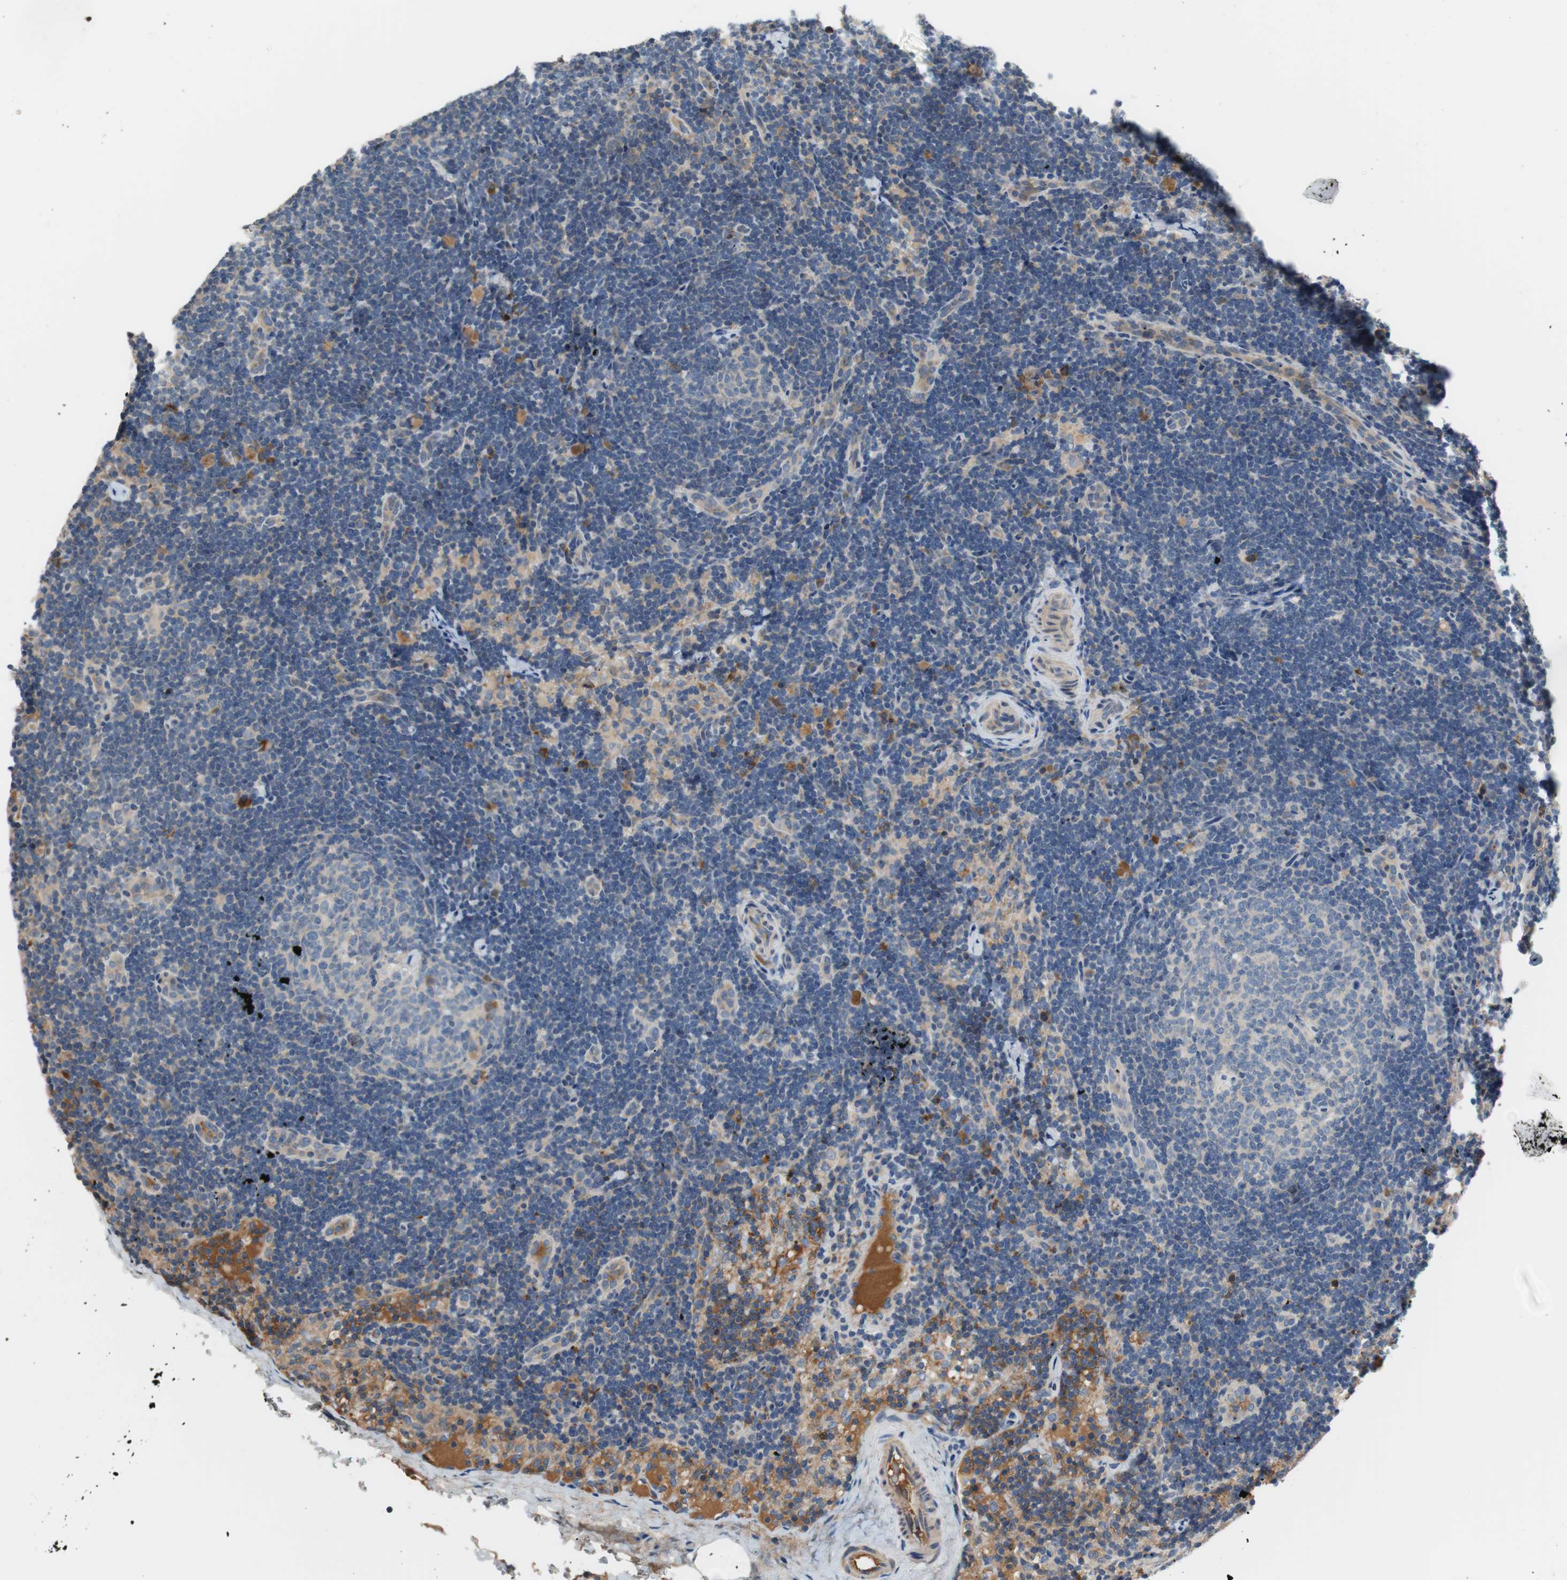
{"staining": {"intensity": "negative", "quantity": "none", "location": "none"}, "tissue": "lymph node", "cell_type": "Germinal center cells", "image_type": "normal", "snomed": [{"axis": "morphology", "description": "Normal tissue, NOS"}, {"axis": "topography", "description": "Lymph node"}], "caption": "A histopathology image of lymph node stained for a protein exhibits no brown staining in germinal center cells.", "gene": "C4A", "patient": {"sex": "female", "age": 14}}